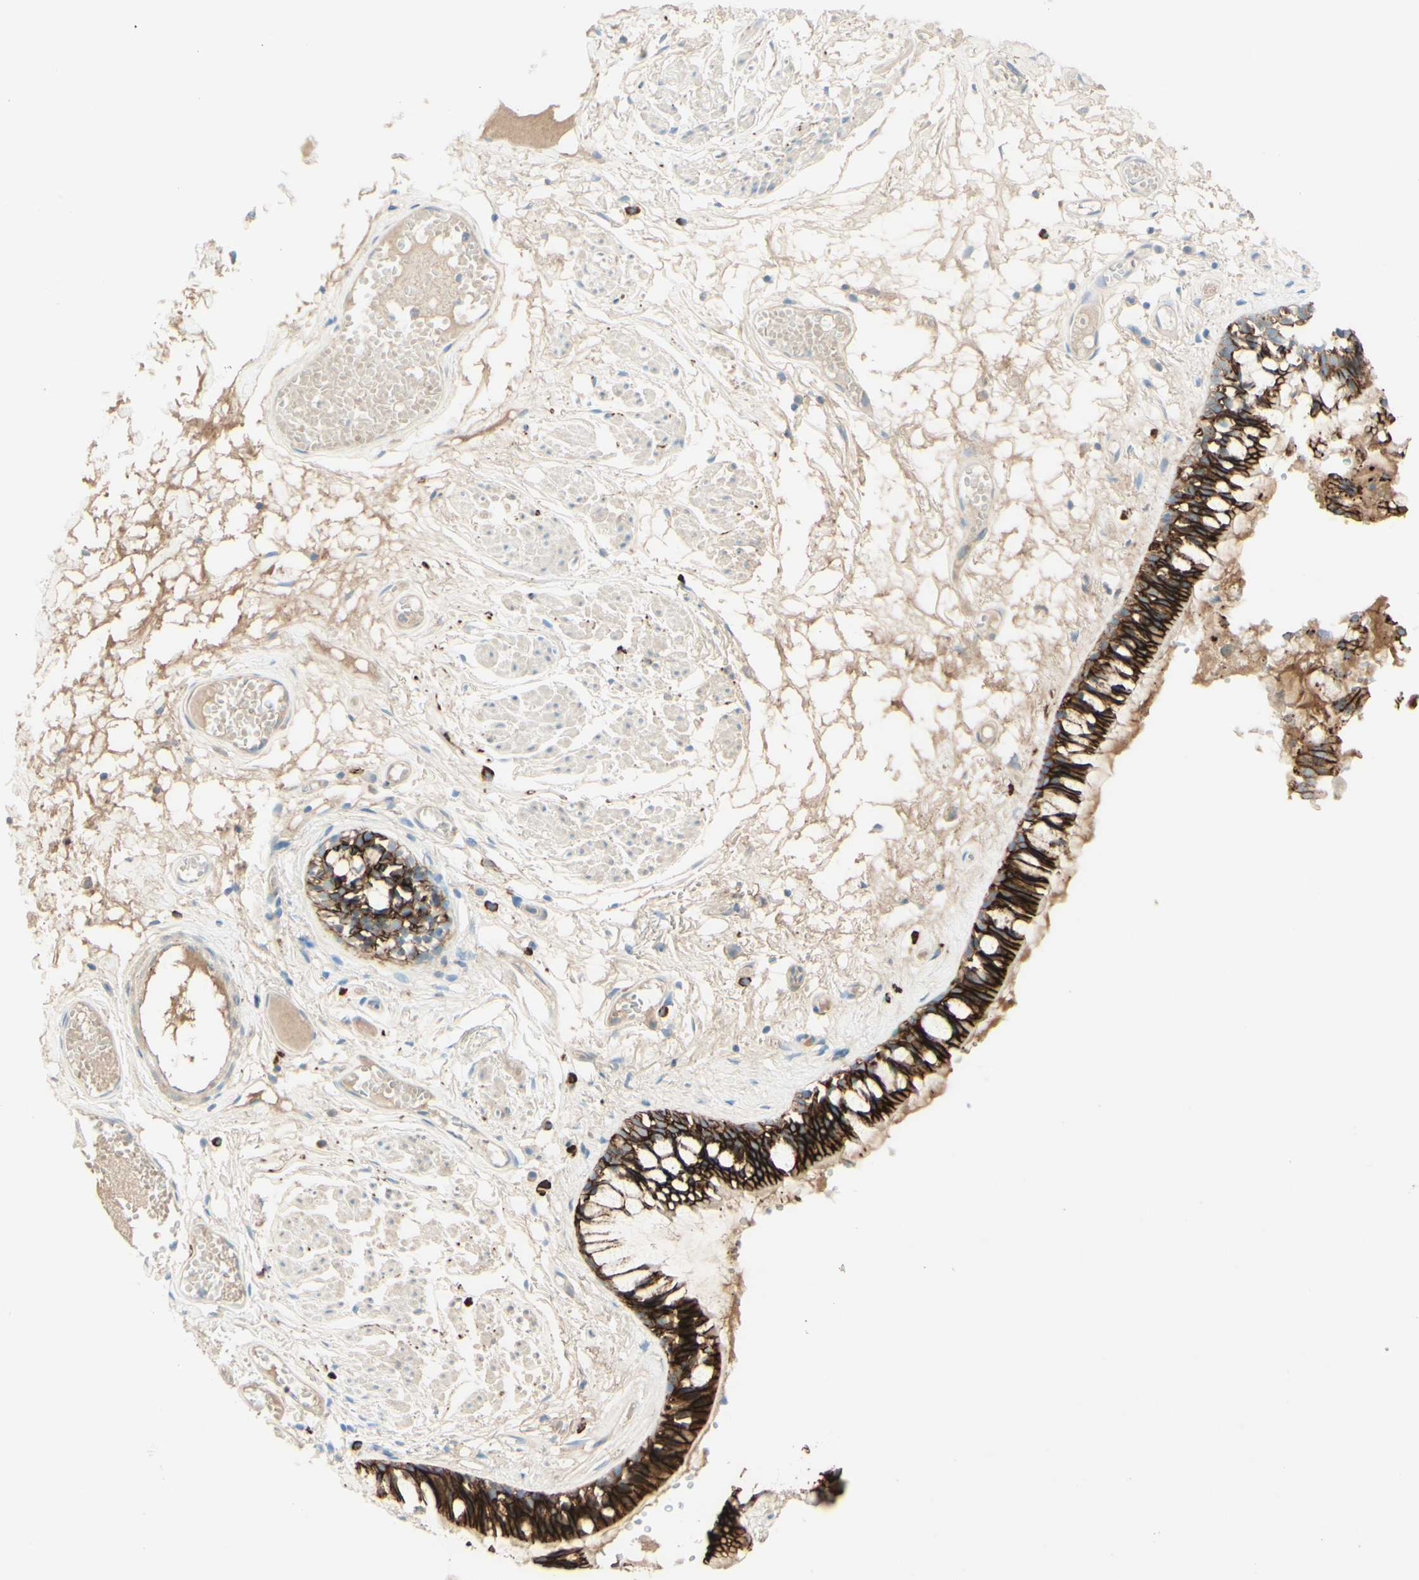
{"staining": {"intensity": "strong", "quantity": ">75%", "location": "cytoplasmic/membranous"}, "tissue": "bronchus", "cell_type": "Respiratory epithelial cells", "image_type": "normal", "snomed": [{"axis": "morphology", "description": "Normal tissue, NOS"}, {"axis": "morphology", "description": "Inflammation, NOS"}, {"axis": "topography", "description": "Cartilage tissue"}, {"axis": "topography", "description": "Lung"}], "caption": "Protein staining shows strong cytoplasmic/membranous staining in about >75% of respiratory epithelial cells in normal bronchus. (DAB IHC with brightfield microscopy, high magnification).", "gene": "ALCAM", "patient": {"sex": "male", "age": 71}}